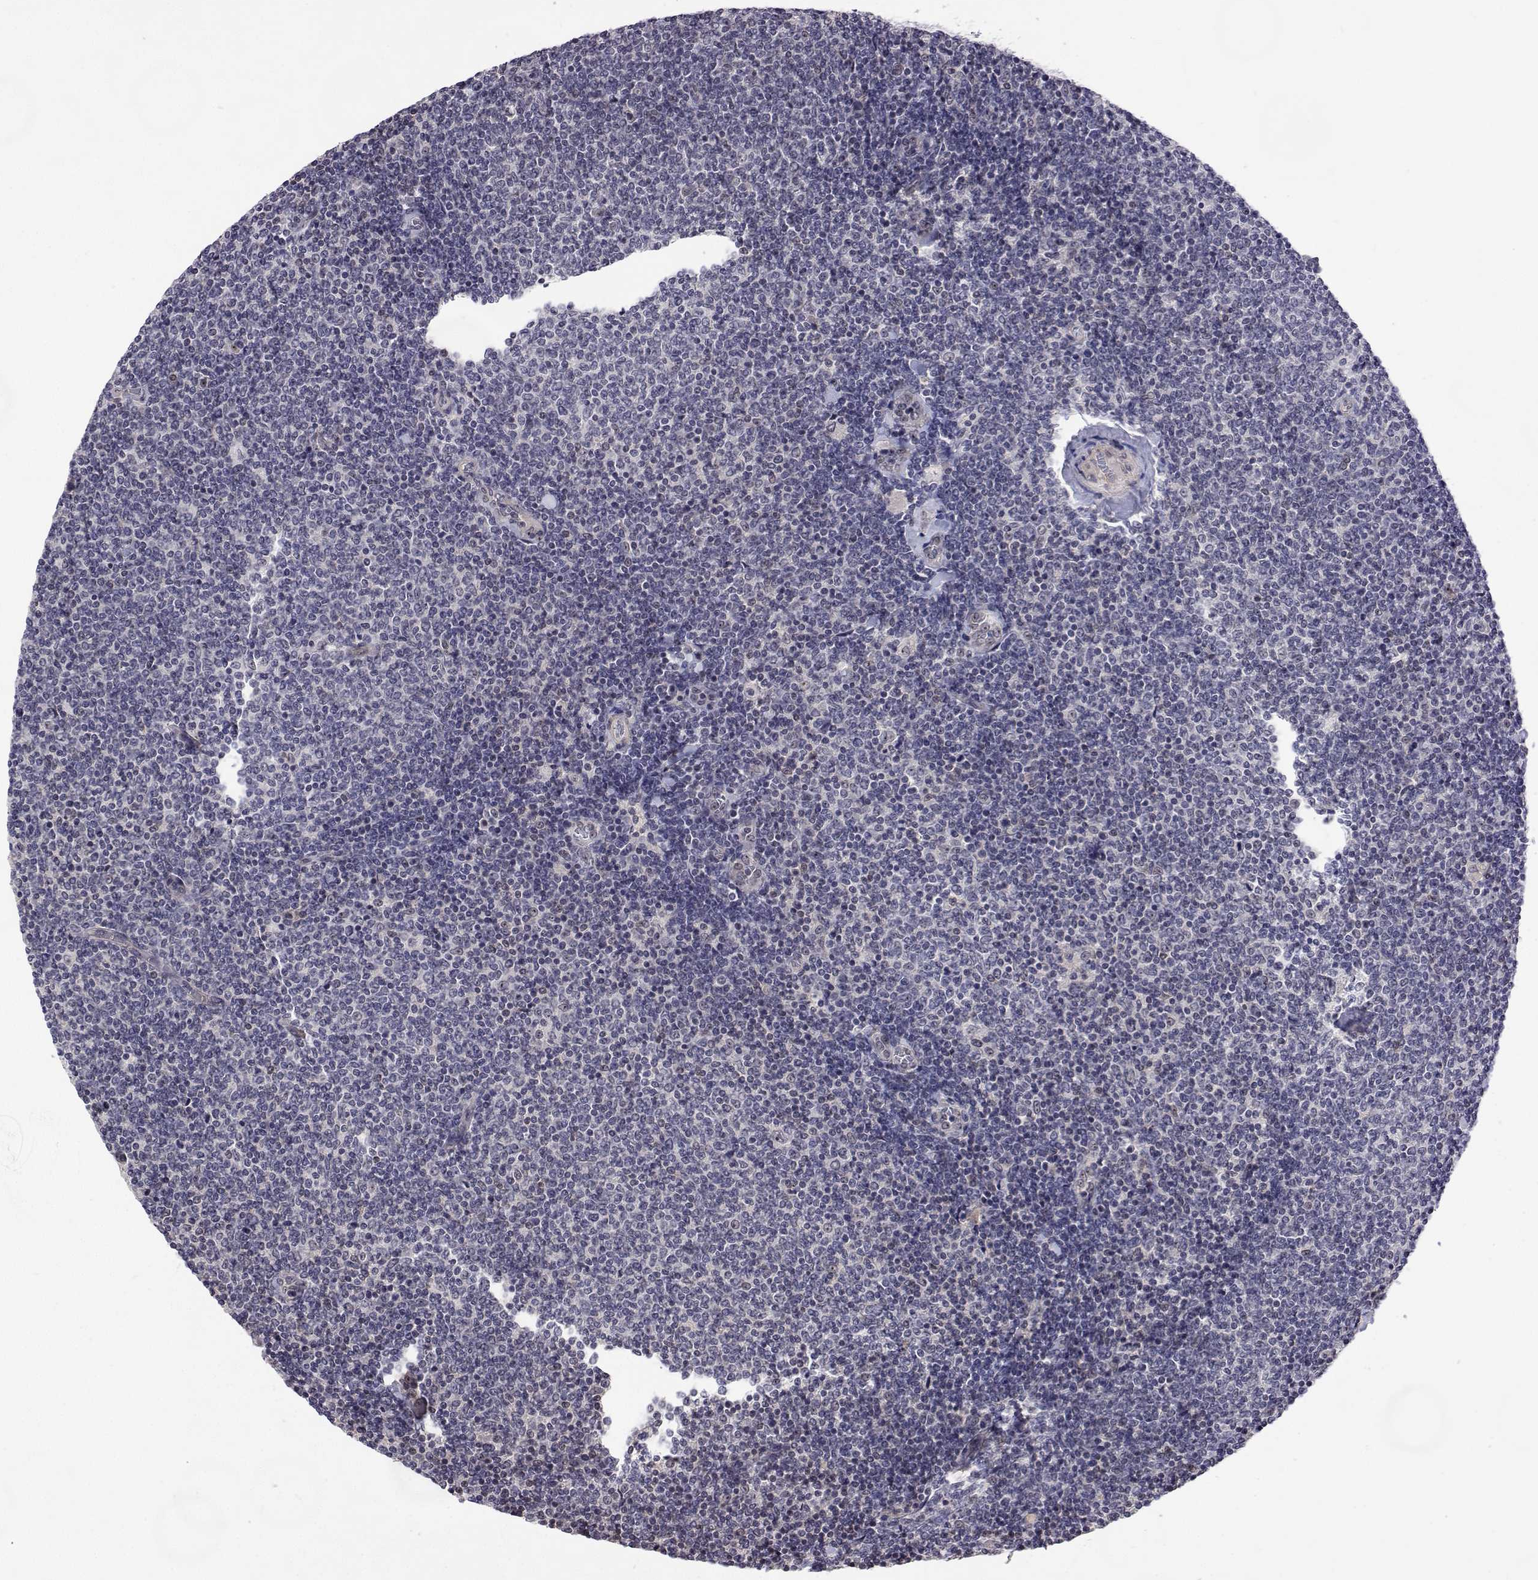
{"staining": {"intensity": "negative", "quantity": "none", "location": "none"}, "tissue": "lymphoma", "cell_type": "Tumor cells", "image_type": "cancer", "snomed": [{"axis": "morphology", "description": "Malignant lymphoma, non-Hodgkin's type, Low grade"}, {"axis": "topography", "description": "Lymph node"}], "caption": "IHC micrograph of neoplastic tissue: malignant lymphoma, non-Hodgkin's type (low-grade) stained with DAB (3,3'-diaminobenzidine) demonstrates no significant protein expression in tumor cells.", "gene": "NHP2", "patient": {"sex": "male", "age": 52}}